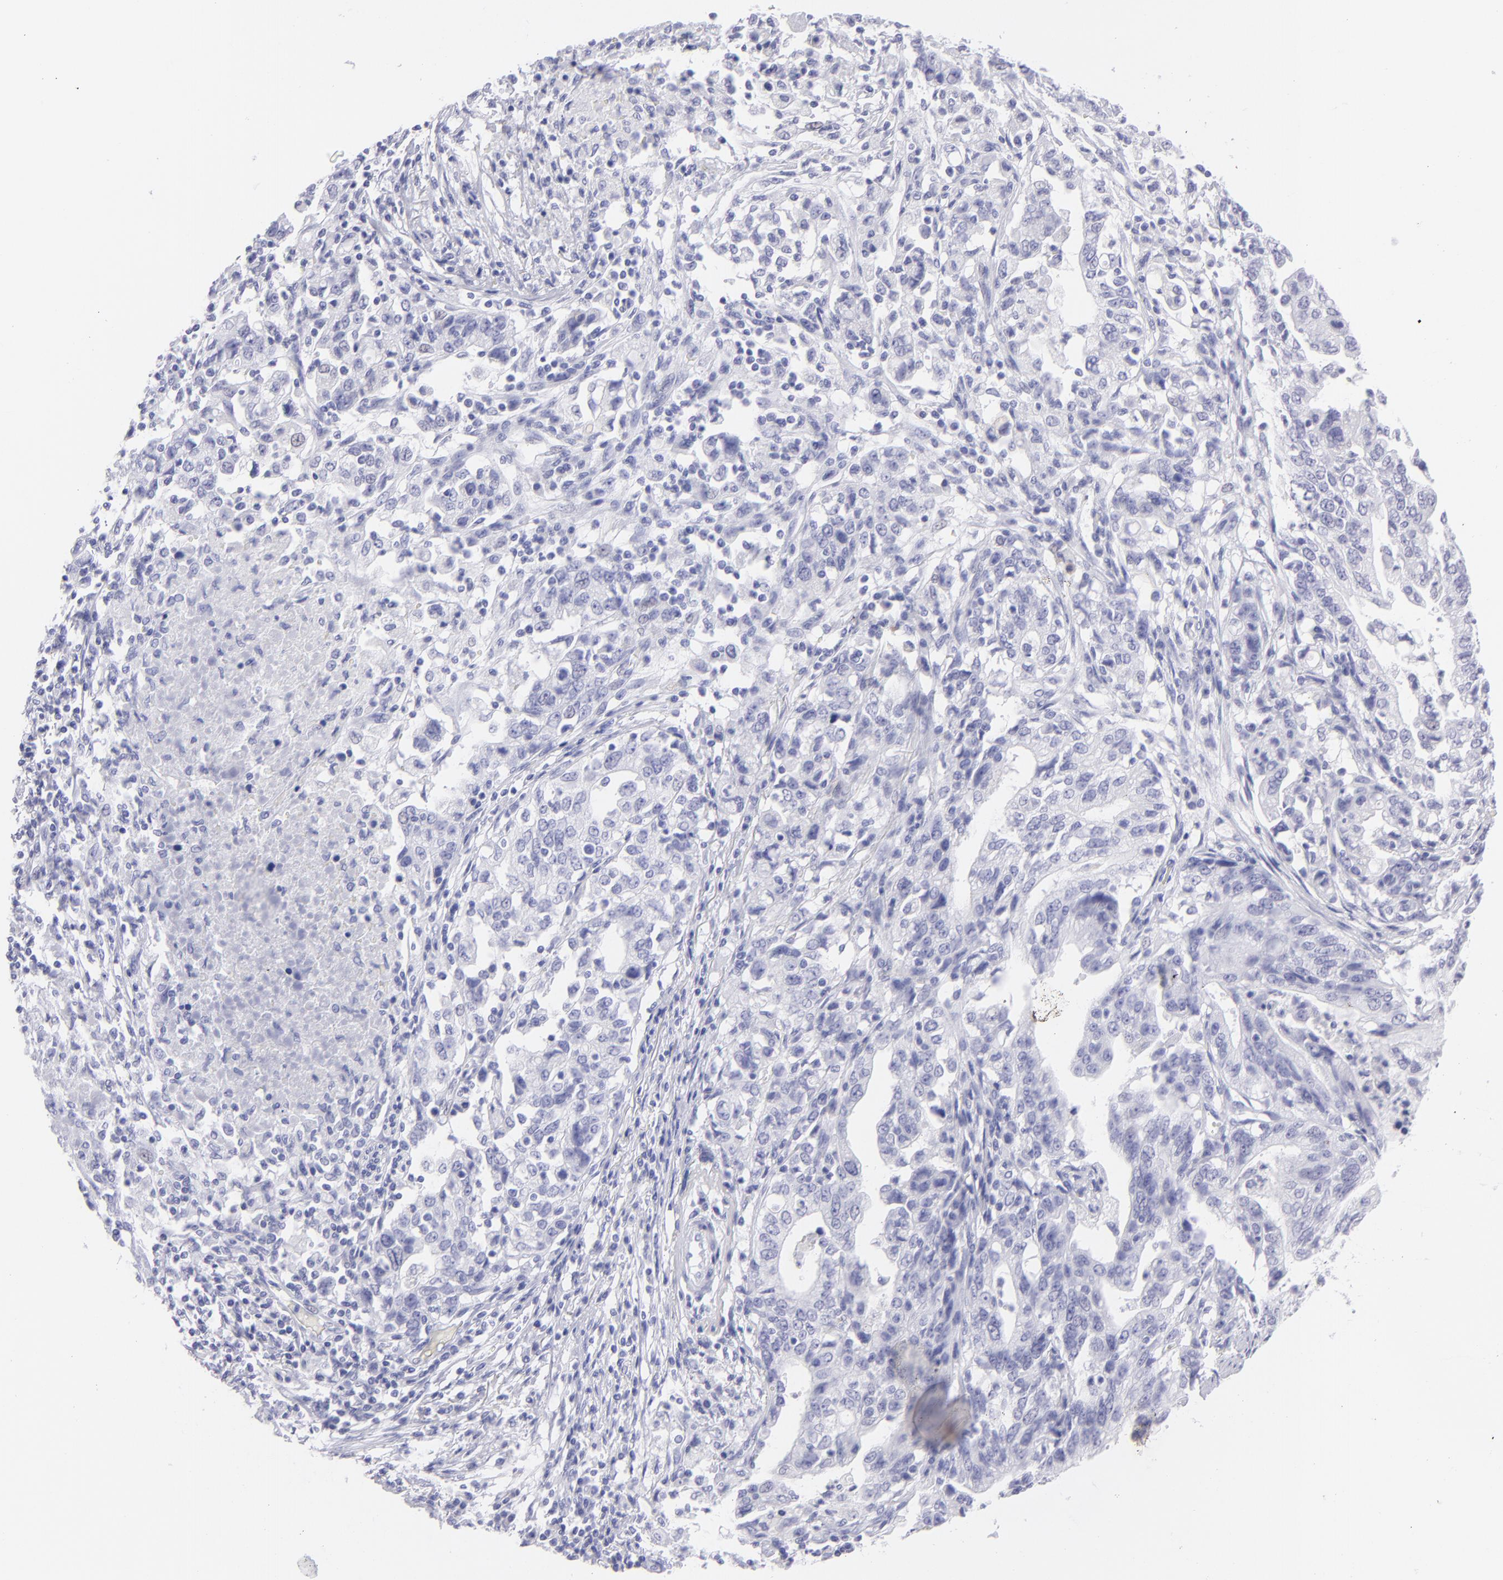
{"staining": {"intensity": "negative", "quantity": "none", "location": "none"}, "tissue": "stomach cancer", "cell_type": "Tumor cells", "image_type": "cancer", "snomed": [{"axis": "morphology", "description": "Adenocarcinoma, NOS"}, {"axis": "topography", "description": "Stomach, upper"}], "caption": "Adenocarcinoma (stomach) was stained to show a protein in brown. There is no significant expression in tumor cells.", "gene": "SLC1A2", "patient": {"sex": "female", "age": 50}}